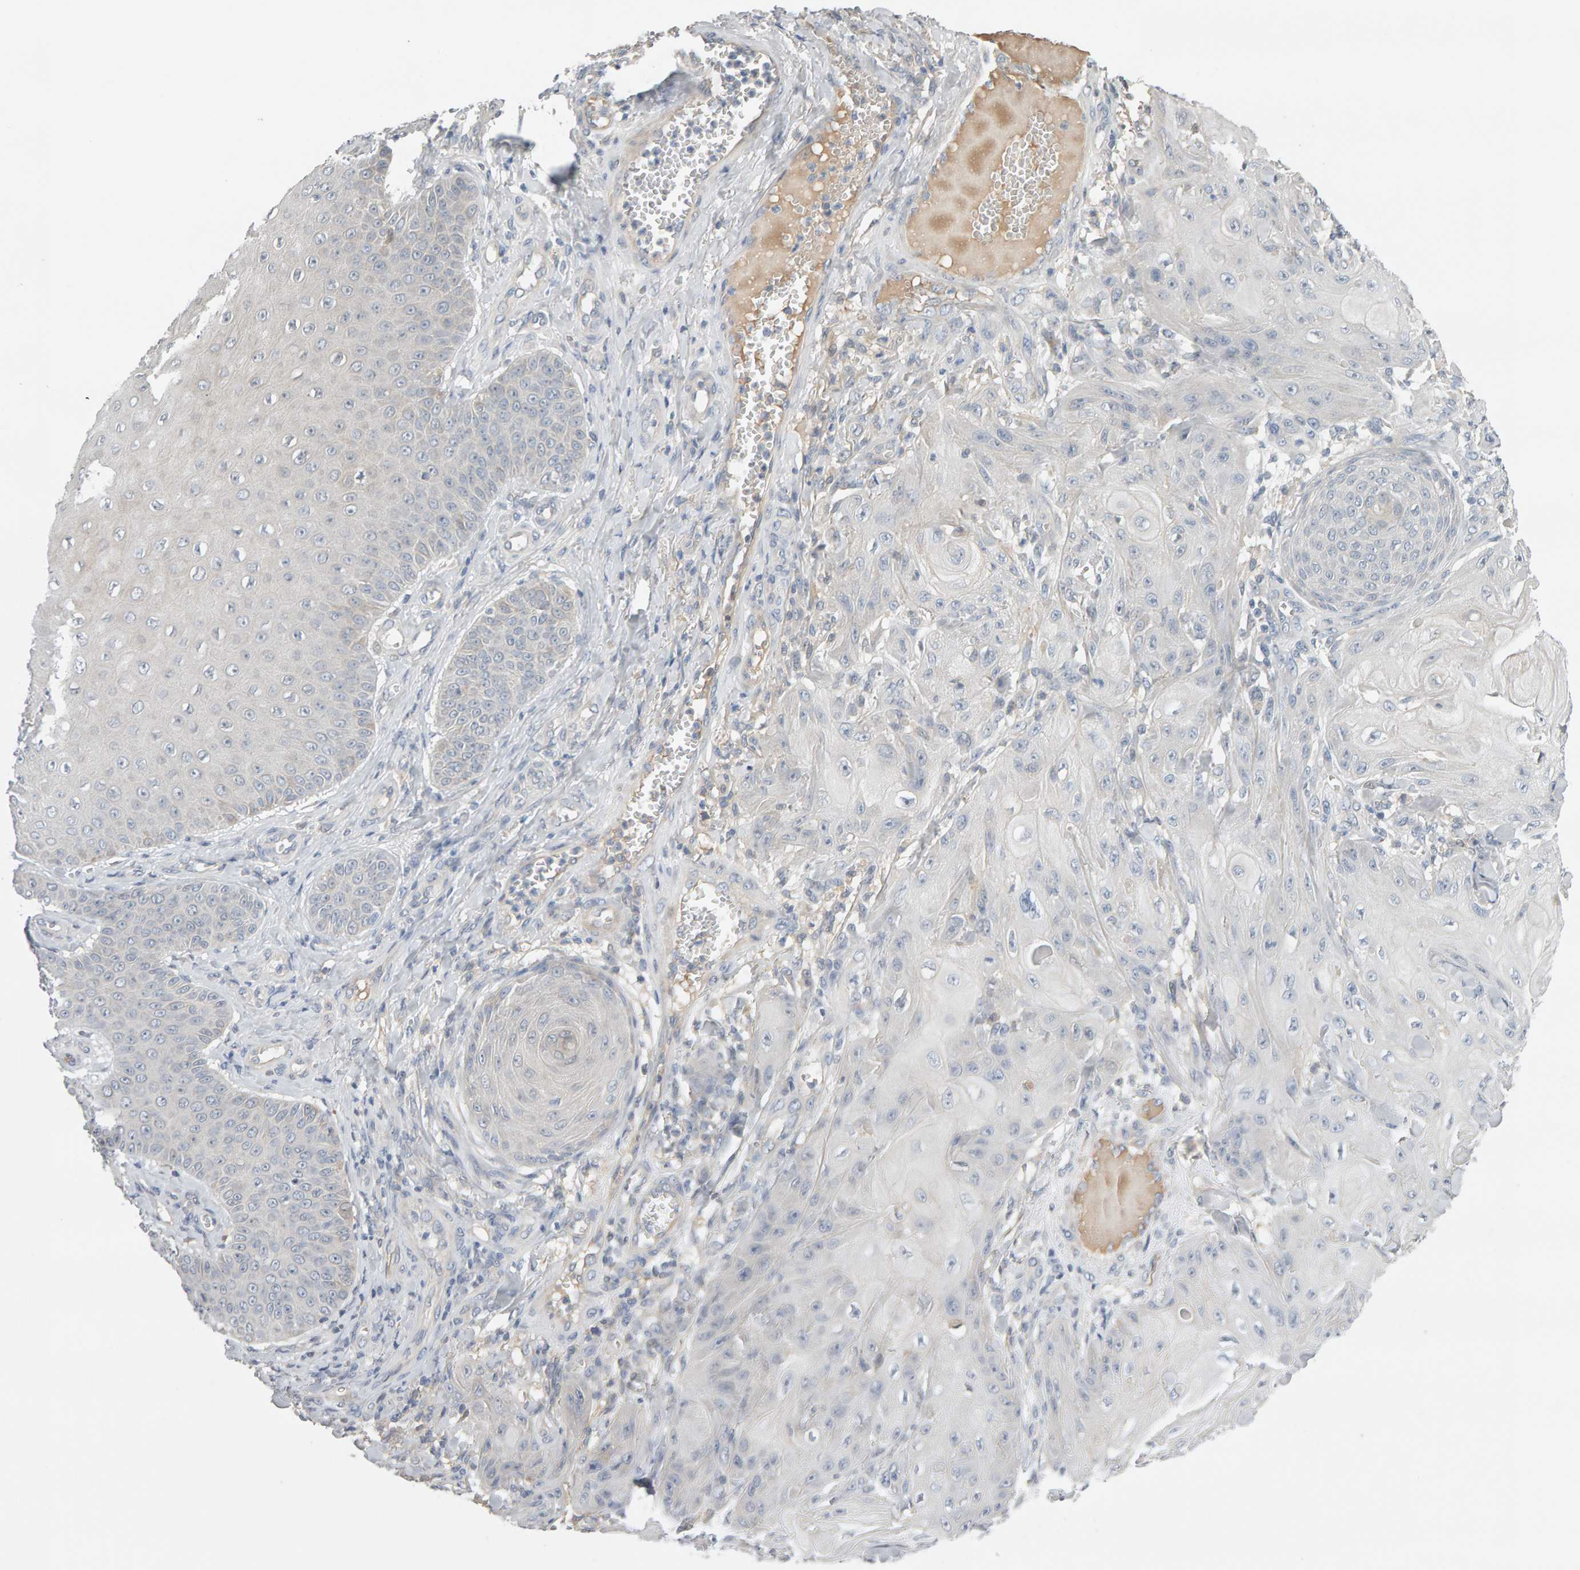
{"staining": {"intensity": "negative", "quantity": "none", "location": "none"}, "tissue": "skin cancer", "cell_type": "Tumor cells", "image_type": "cancer", "snomed": [{"axis": "morphology", "description": "Squamous cell carcinoma, NOS"}, {"axis": "topography", "description": "Skin"}], "caption": "Immunohistochemistry (IHC) photomicrograph of human skin squamous cell carcinoma stained for a protein (brown), which displays no staining in tumor cells.", "gene": "GFUS", "patient": {"sex": "male", "age": 74}}